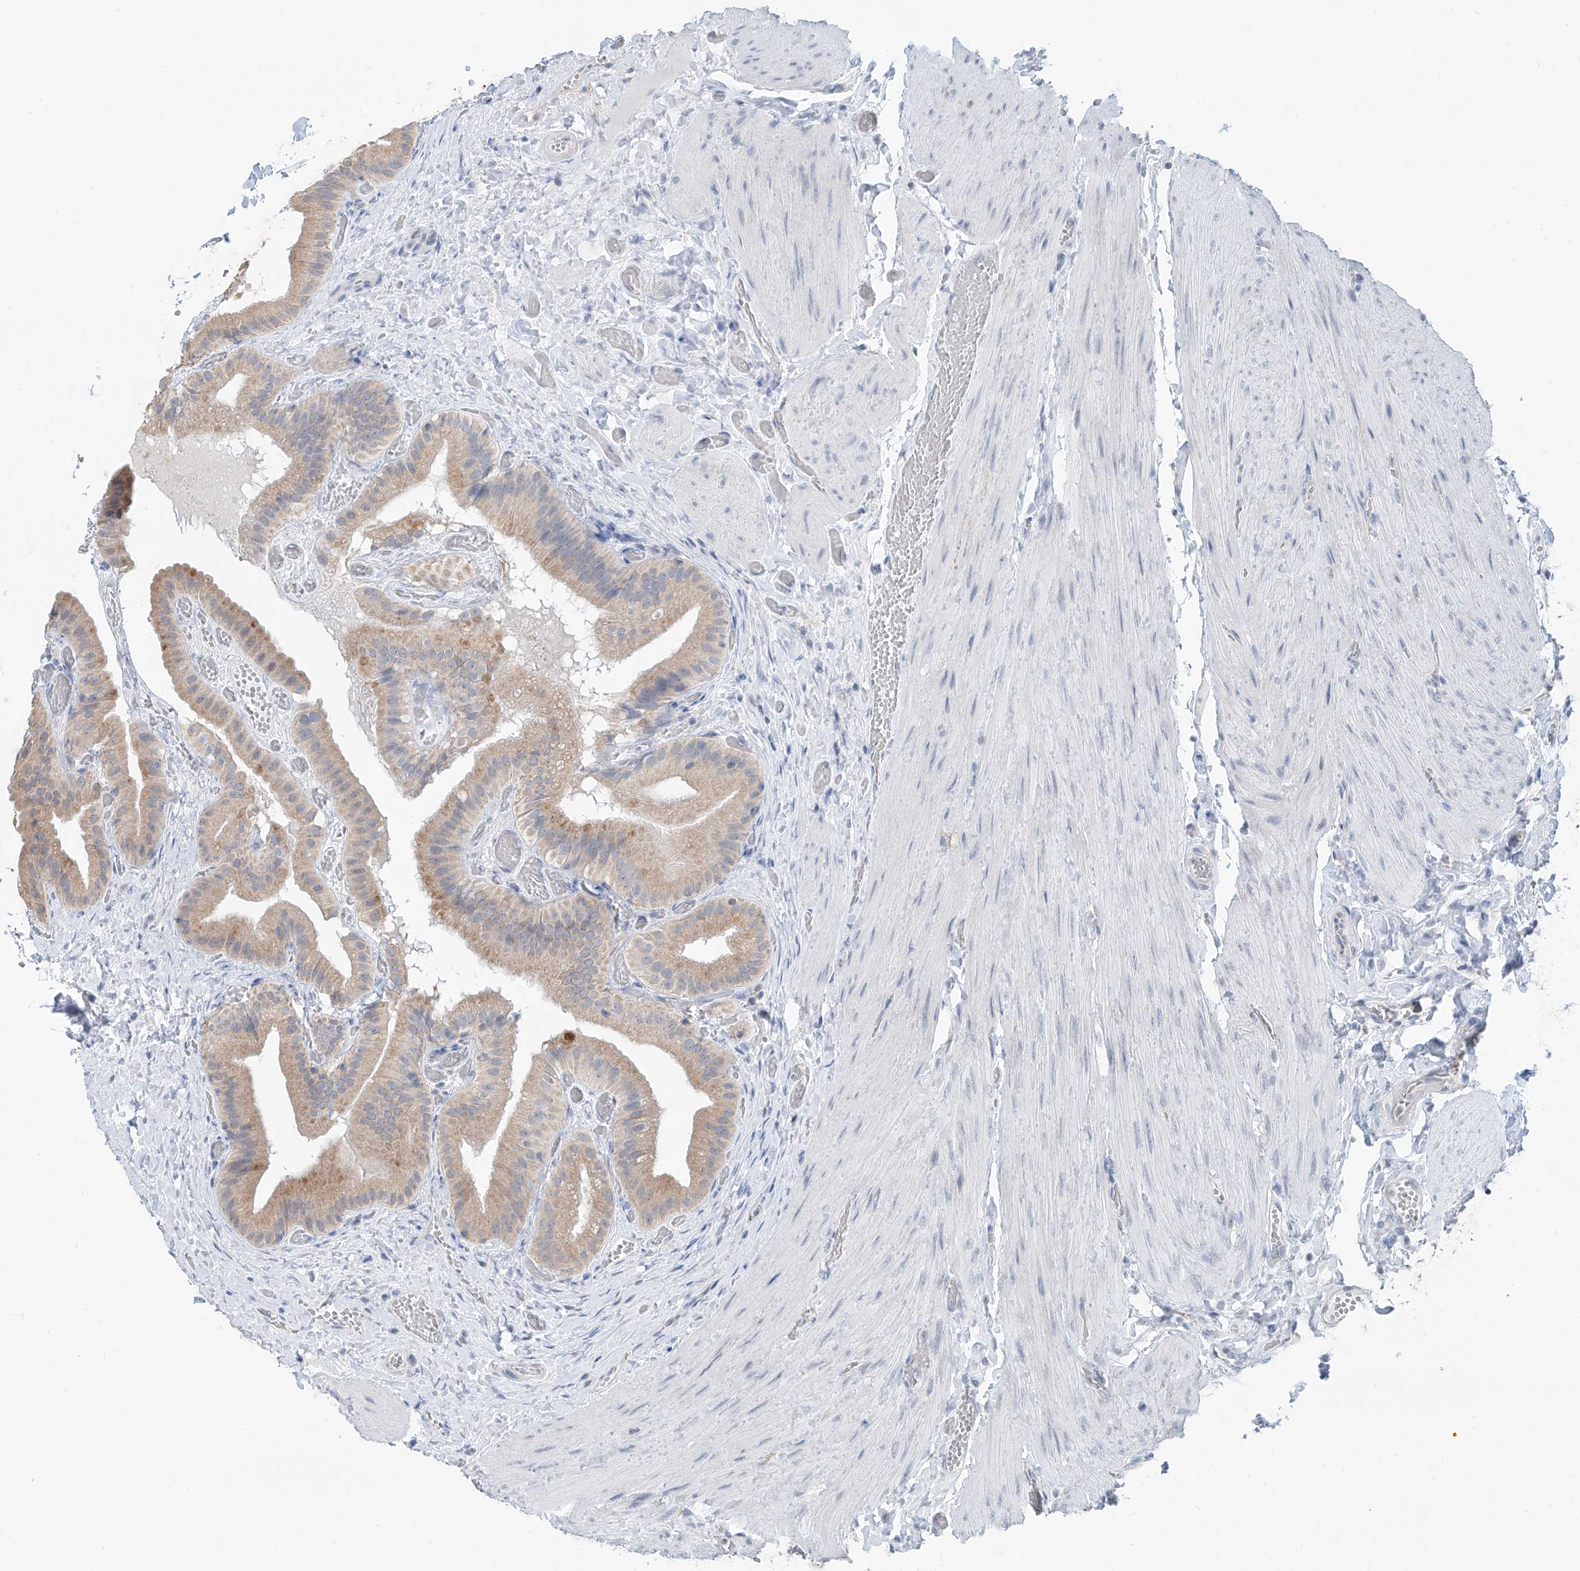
{"staining": {"intensity": "weak", "quantity": ">75%", "location": "cytoplasmic/membranous"}, "tissue": "gallbladder", "cell_type": "Glandular cells", "image_type": "normal", "snomed": [{"axis": "morphology", "description": "Normal tissue, NOS"}, {"axis": "topography", "description": "Gallbladder"}], "caption": "Immunohistochemistry (IHC) photomicrograph of benign human gallbladder stained for a protein (brown), which demonstrates low levels of weak cytoplasmic/membranous staining in about >75% of glandular cells.", "gene": "KCNK10", "patient": {"sex": "female", "age": 64}}